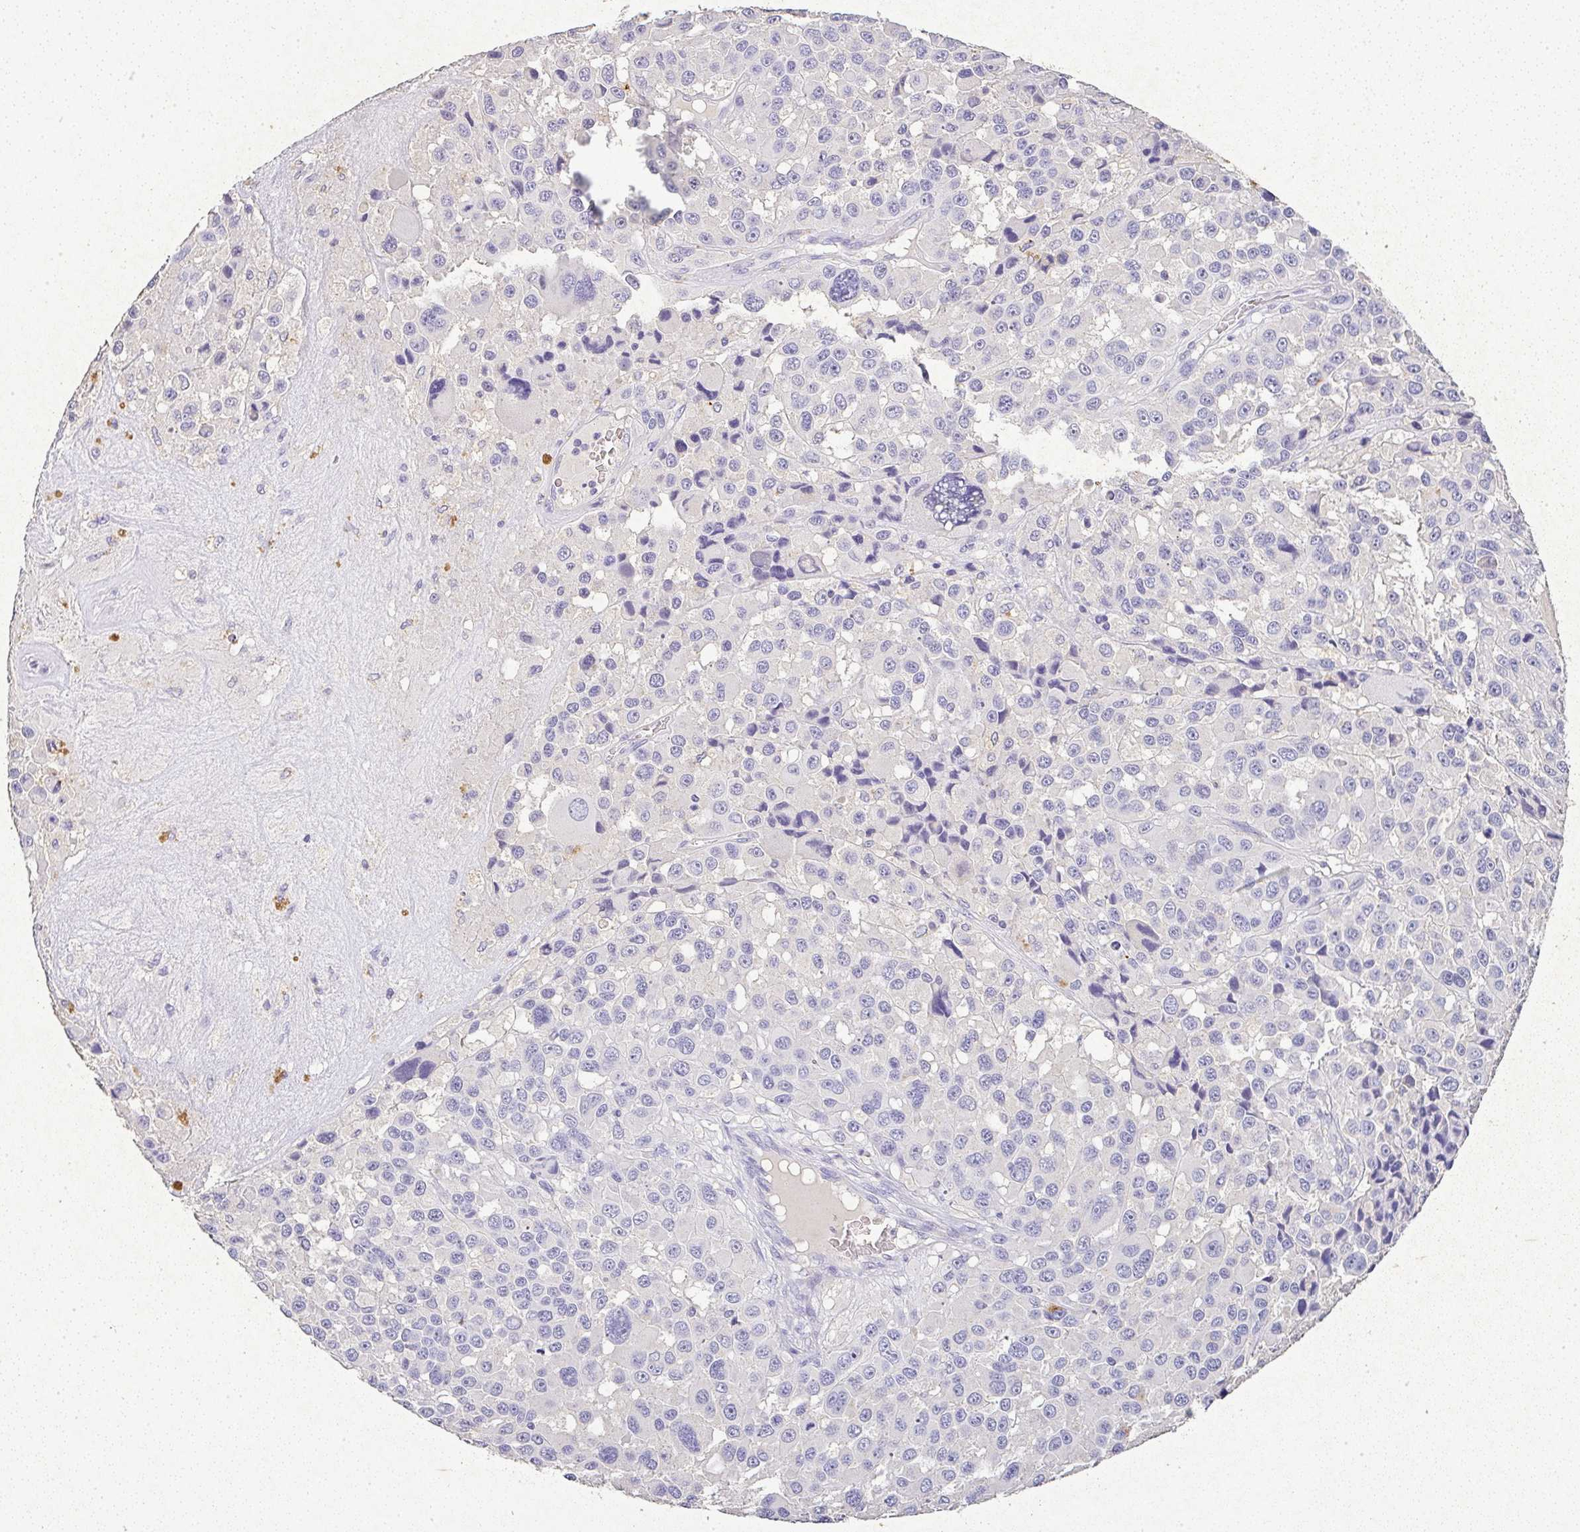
{"staining": {"intensity": "negative", "quantity": "none", "location": "none"}, "tissue": "melanoma", "cell_type": "Tumor cells", "image_type": "cancer", "snomed": [{"axis": "morphology", "description": "Malignant melanoma, Metastatic site"}, {"axis": "topography", "description": "Lymph node"}], "caption": "Immunohistochemical staining of melanoma demonstrates no significant staining in tumor cells. (DAB (3,3'-diaminobenzidine) immunohistochemistry (IHC), high magnification).", "gene": "RPS2", "patient": {"sex": "female", "age": 65}}